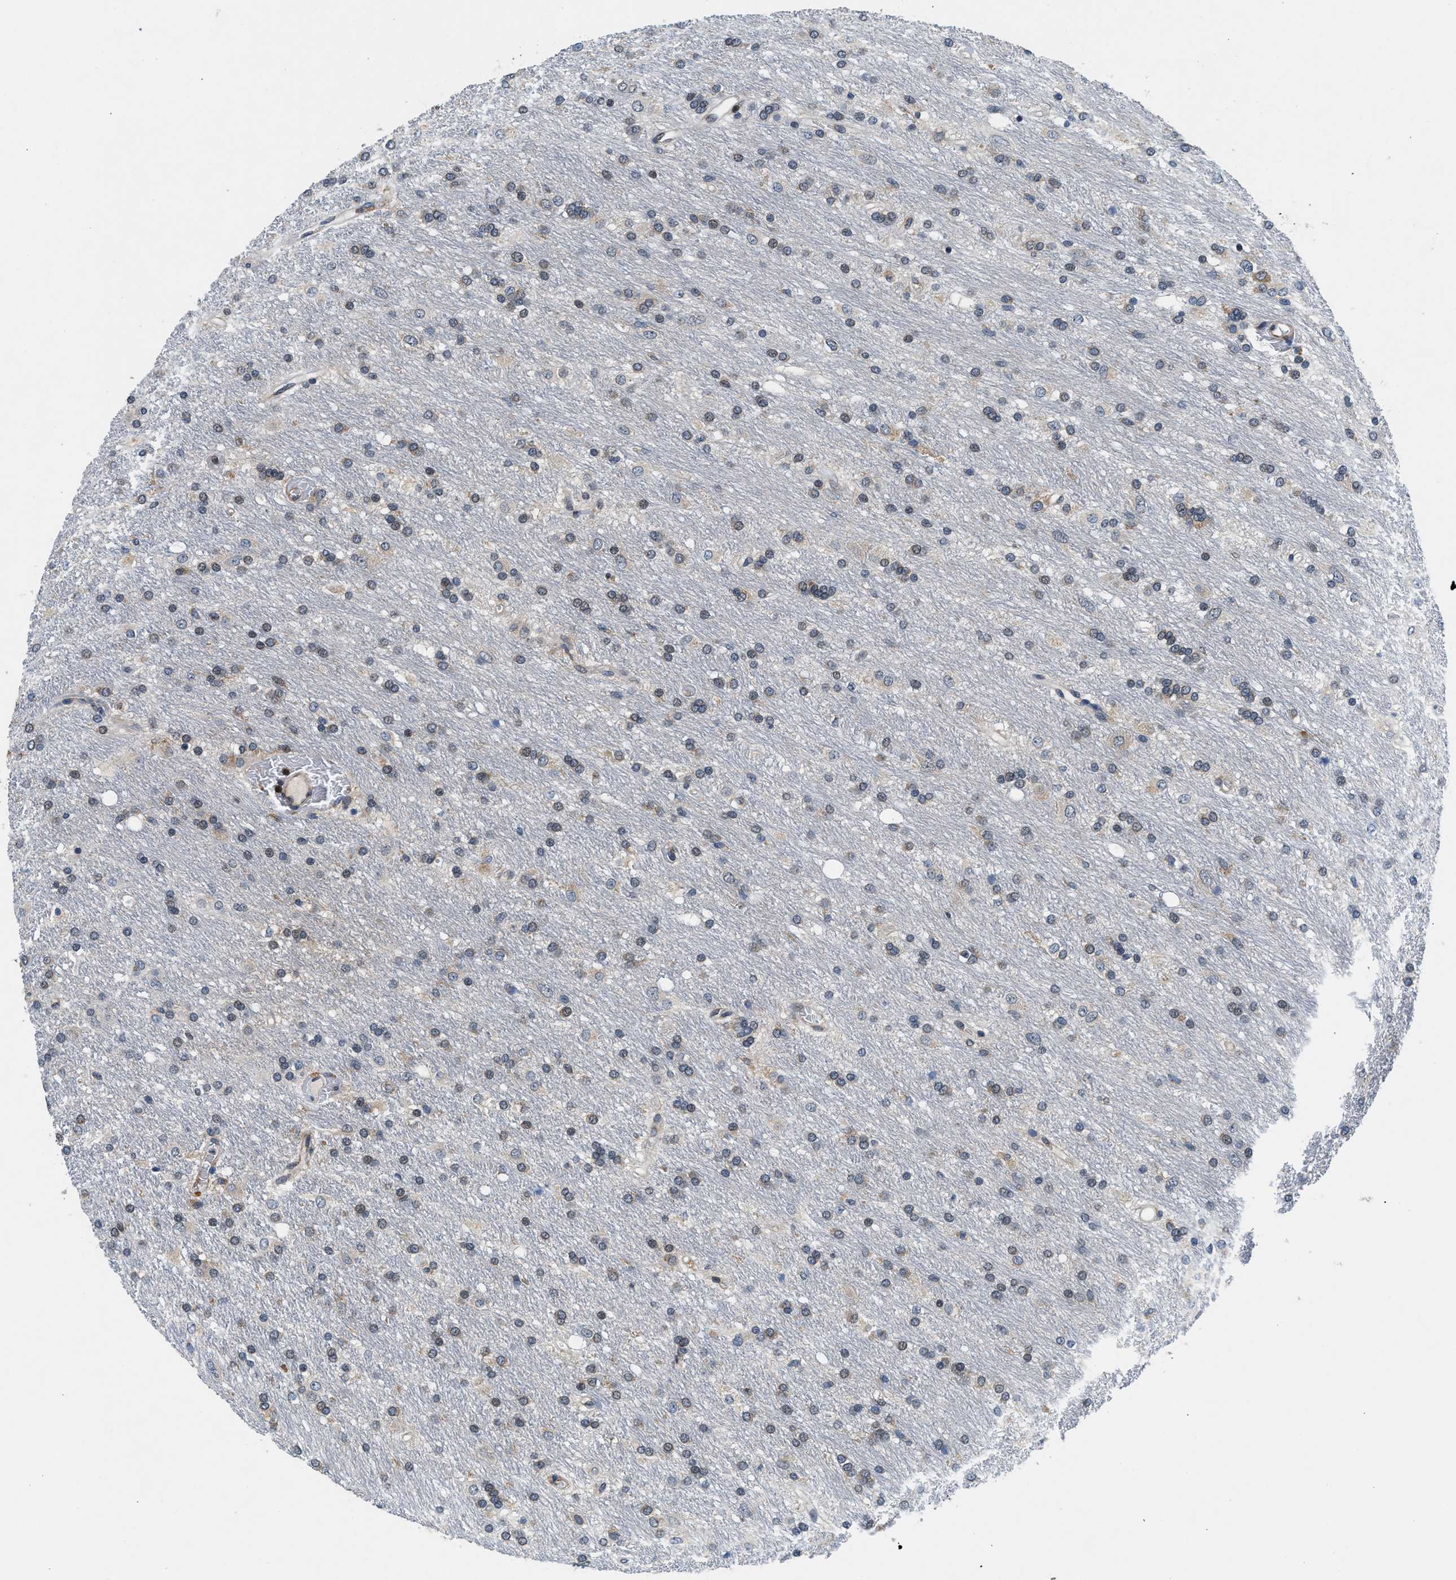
{"staining": {"intensity": "moderate", "quantity": "<25%", "location": "cytoplasmic/membranous,nuclear"}, "tissue": "glioma", "cell_type": "Tumor cells", "image_type": "cancer", "snomed": [{"axis": "morphology", "description": "Glioma, malignant, Low grade"}, {"axis": "topography", "description": "Brain"}], "caption": "Immunohistochemical staining of human glioma demonstrates low levels of moderate cytoplasmic/membranous and nuclear positivity in about <25% of tumor cells. (DAB (3,3'-diaminobenzidine) = brown stain, brightfield microscopy at high magnification).", "gene": "PA2G4", "patient": {"sex": "male", "age": 77}}